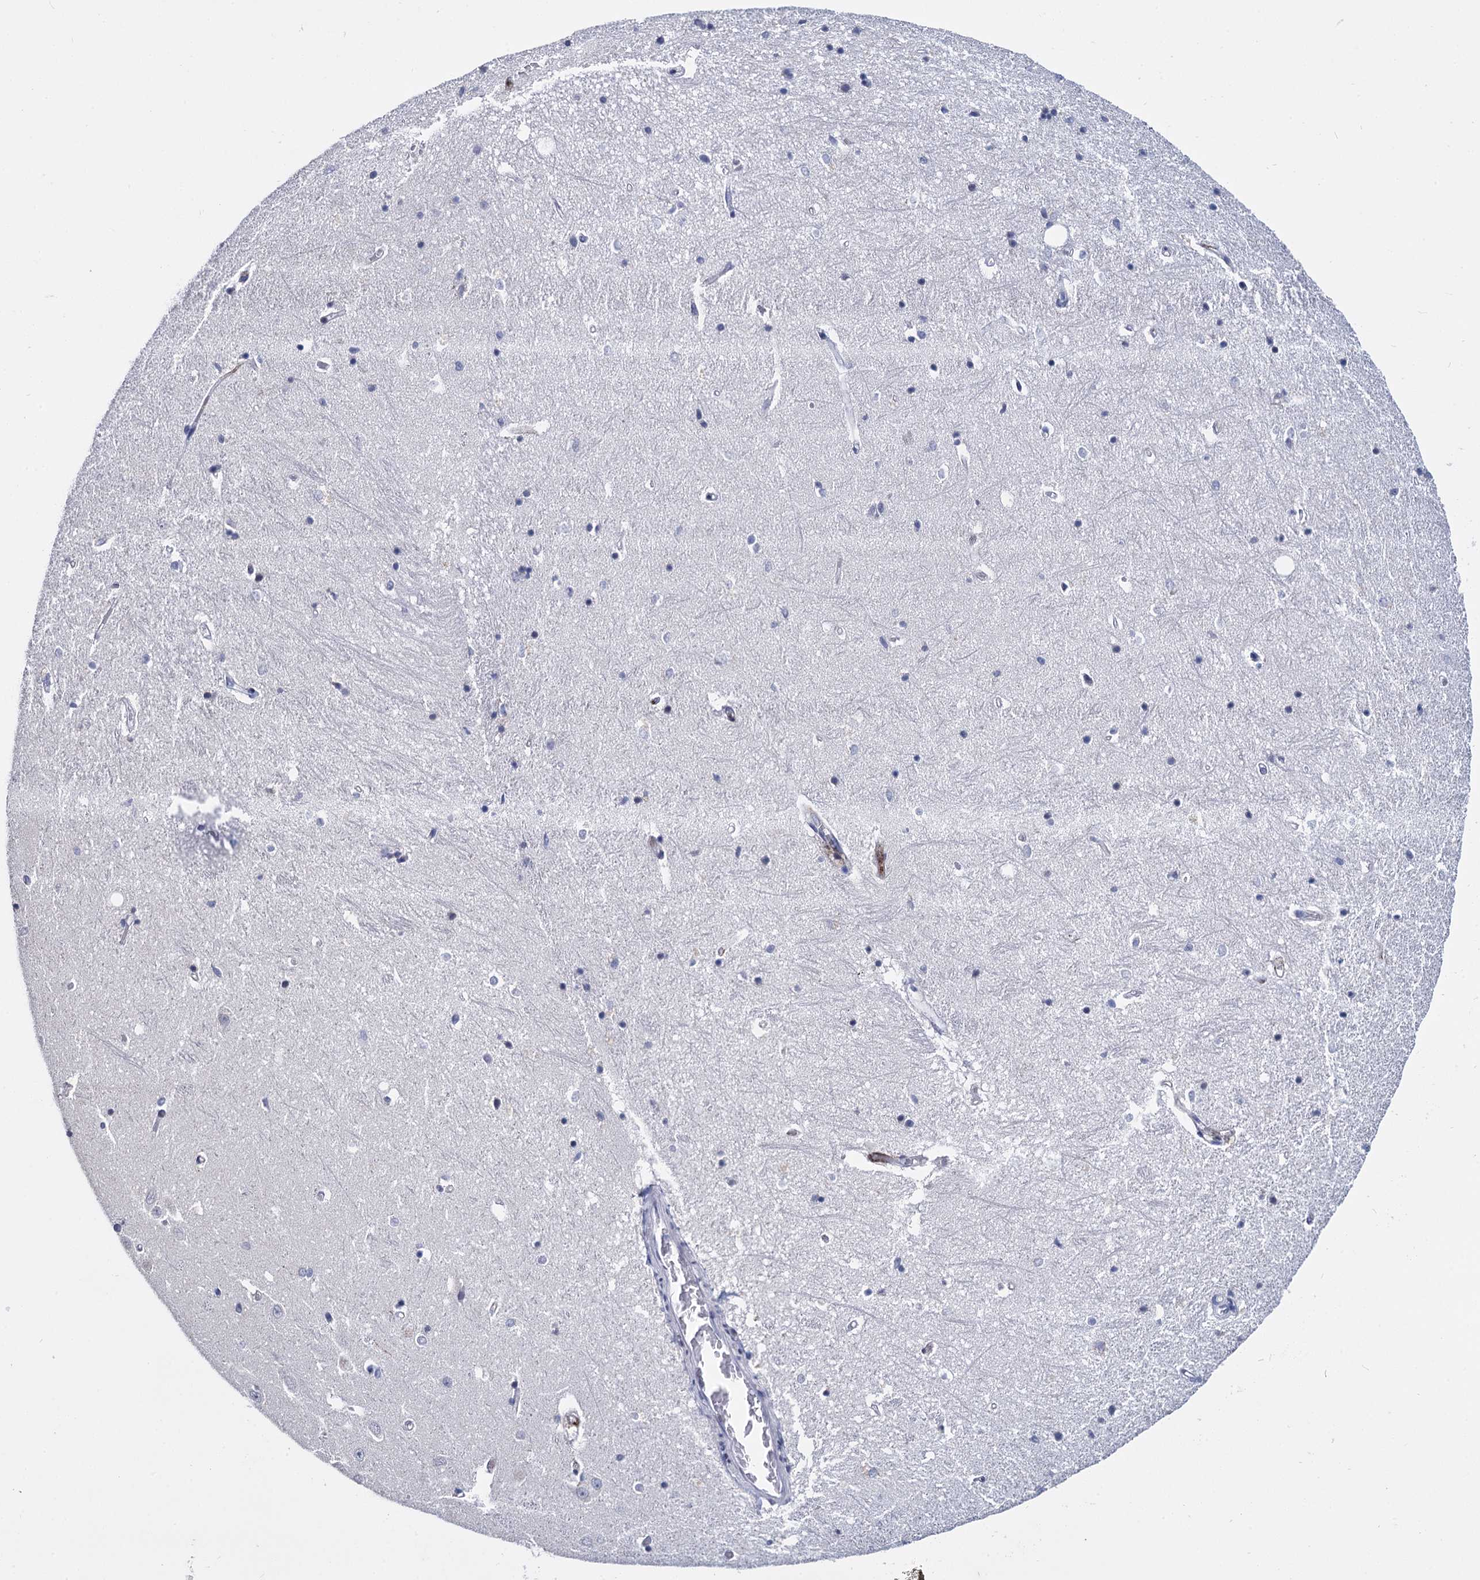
{"staining": {"intensity": "negative", "quantity": "none", "location": "none"}, "tissue": "hippocampus", "cell_type": "Glial cells", "image_type": "normal", "snomed": [{"axis": "morphology", "description": "Normal tissue, NOS"}, {"axis": "topography", "description": "Hippocampus"}], "caption": "DAB (3,3'-diaminobenzidine) immunohistochemical staining of benign hippocampus reveals no significant positivity in glial cells. (DAB immunohistochemistry (IHC), high magnification).", "gene": "MAGEA4", "patient": {"sex": "female", "age": 64}}